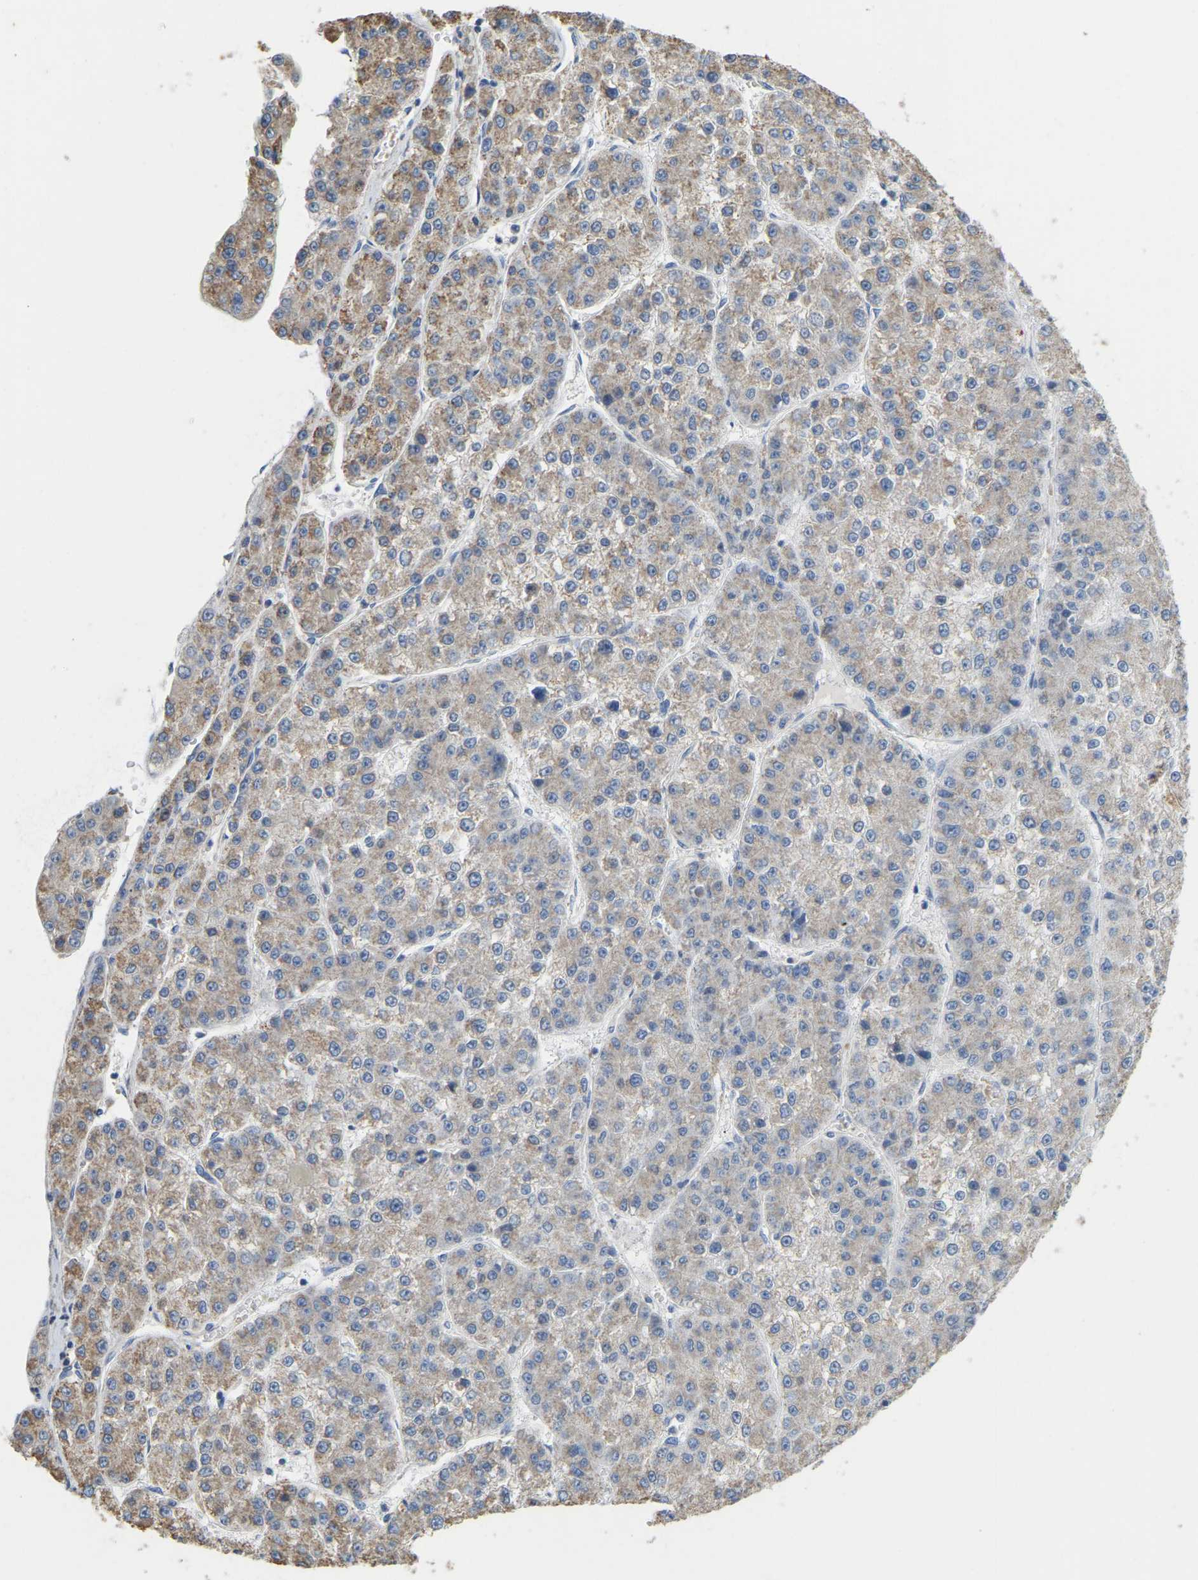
{"staining": {"intensity": "moderate", "quantity": "25%-75%", "location": "cytoplasmic/membranous"}, "tissue": "liver cancer", "cell_type": "Tumor cells", "image_type": "cancer", "snomed": [{"axis": "morphology", "description": "Carcinoma, Hepatocellular, NOS"}, {"axis": "topography", "description": "Liver"}], "caption": "Protein expression analysis of human hepatocellular carcinoma (liver) reveals moderate cytoplasmic/membranous positivity in approximately 25%-75% of tumor cells. The staining was performed using DAB, with brown indicating positive protein expression. Nuclei are stained blue with hematoxylin.", "gene": "SERPINB5", "patient": {"sex": "female", "age": 73}}